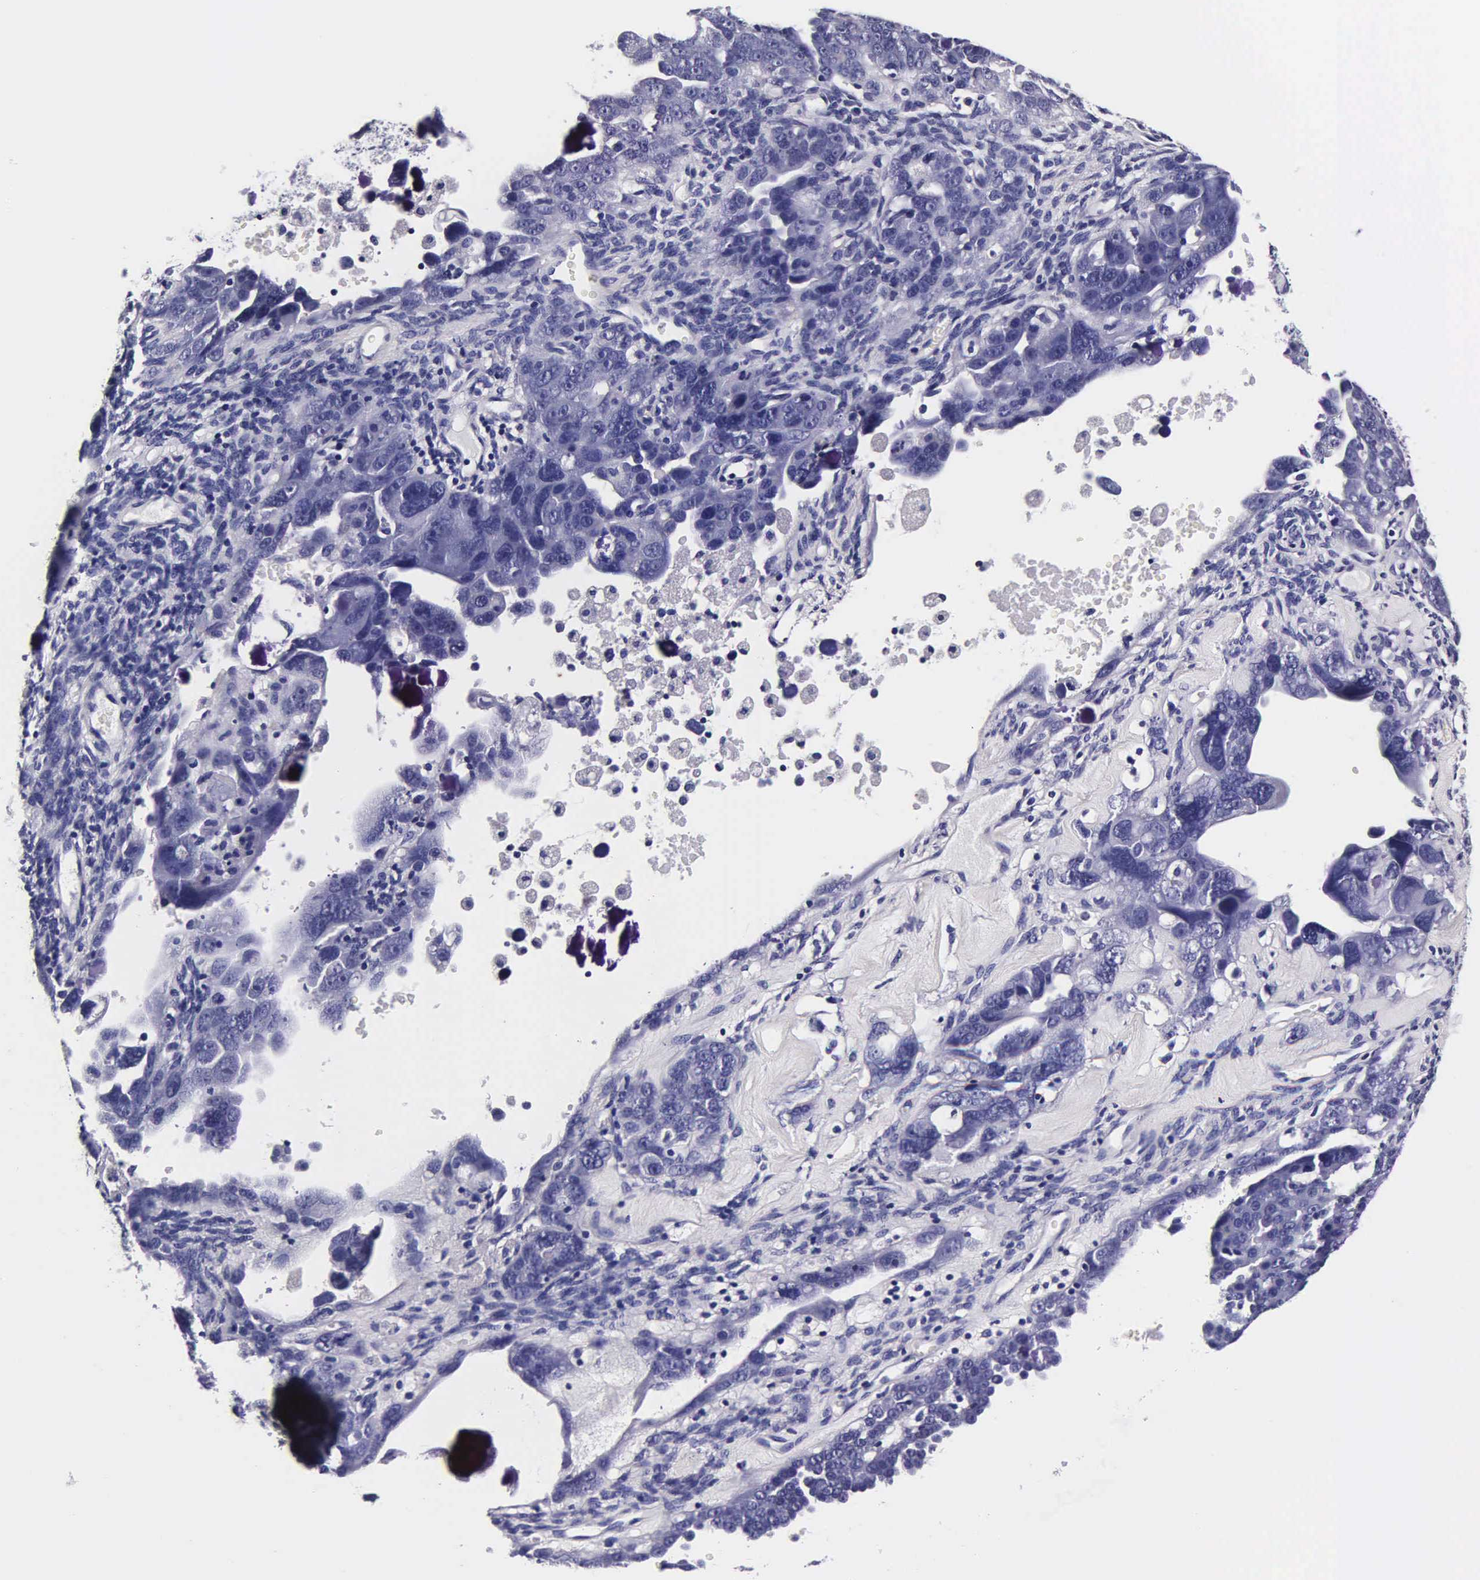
{"staining": {"intensity": "negative", "quantity": "none", "location": "none"}, "tissue": "ovarian cancer", "cell_type": "Tumor cells", "image_type": "cancer", "snomed": [{"axis": "morphology", "description": "Cystadenocarcinoma, serous, NOS"}, {"axis": "topography", "description": "Ovary"}], "caption": "This is a photomicrograph of IHC staining of ovarian cancer, which shows no expression in tumor cells. The staining was performed using DAB (3,3'-diaminobenzidine) to visualize the protein expression in brown, while the nuclei were stained in blue with hematoxylin (Magnification: 20x).", "gene": "IAPP", "patient": {"sex": "female", "age": 66}}